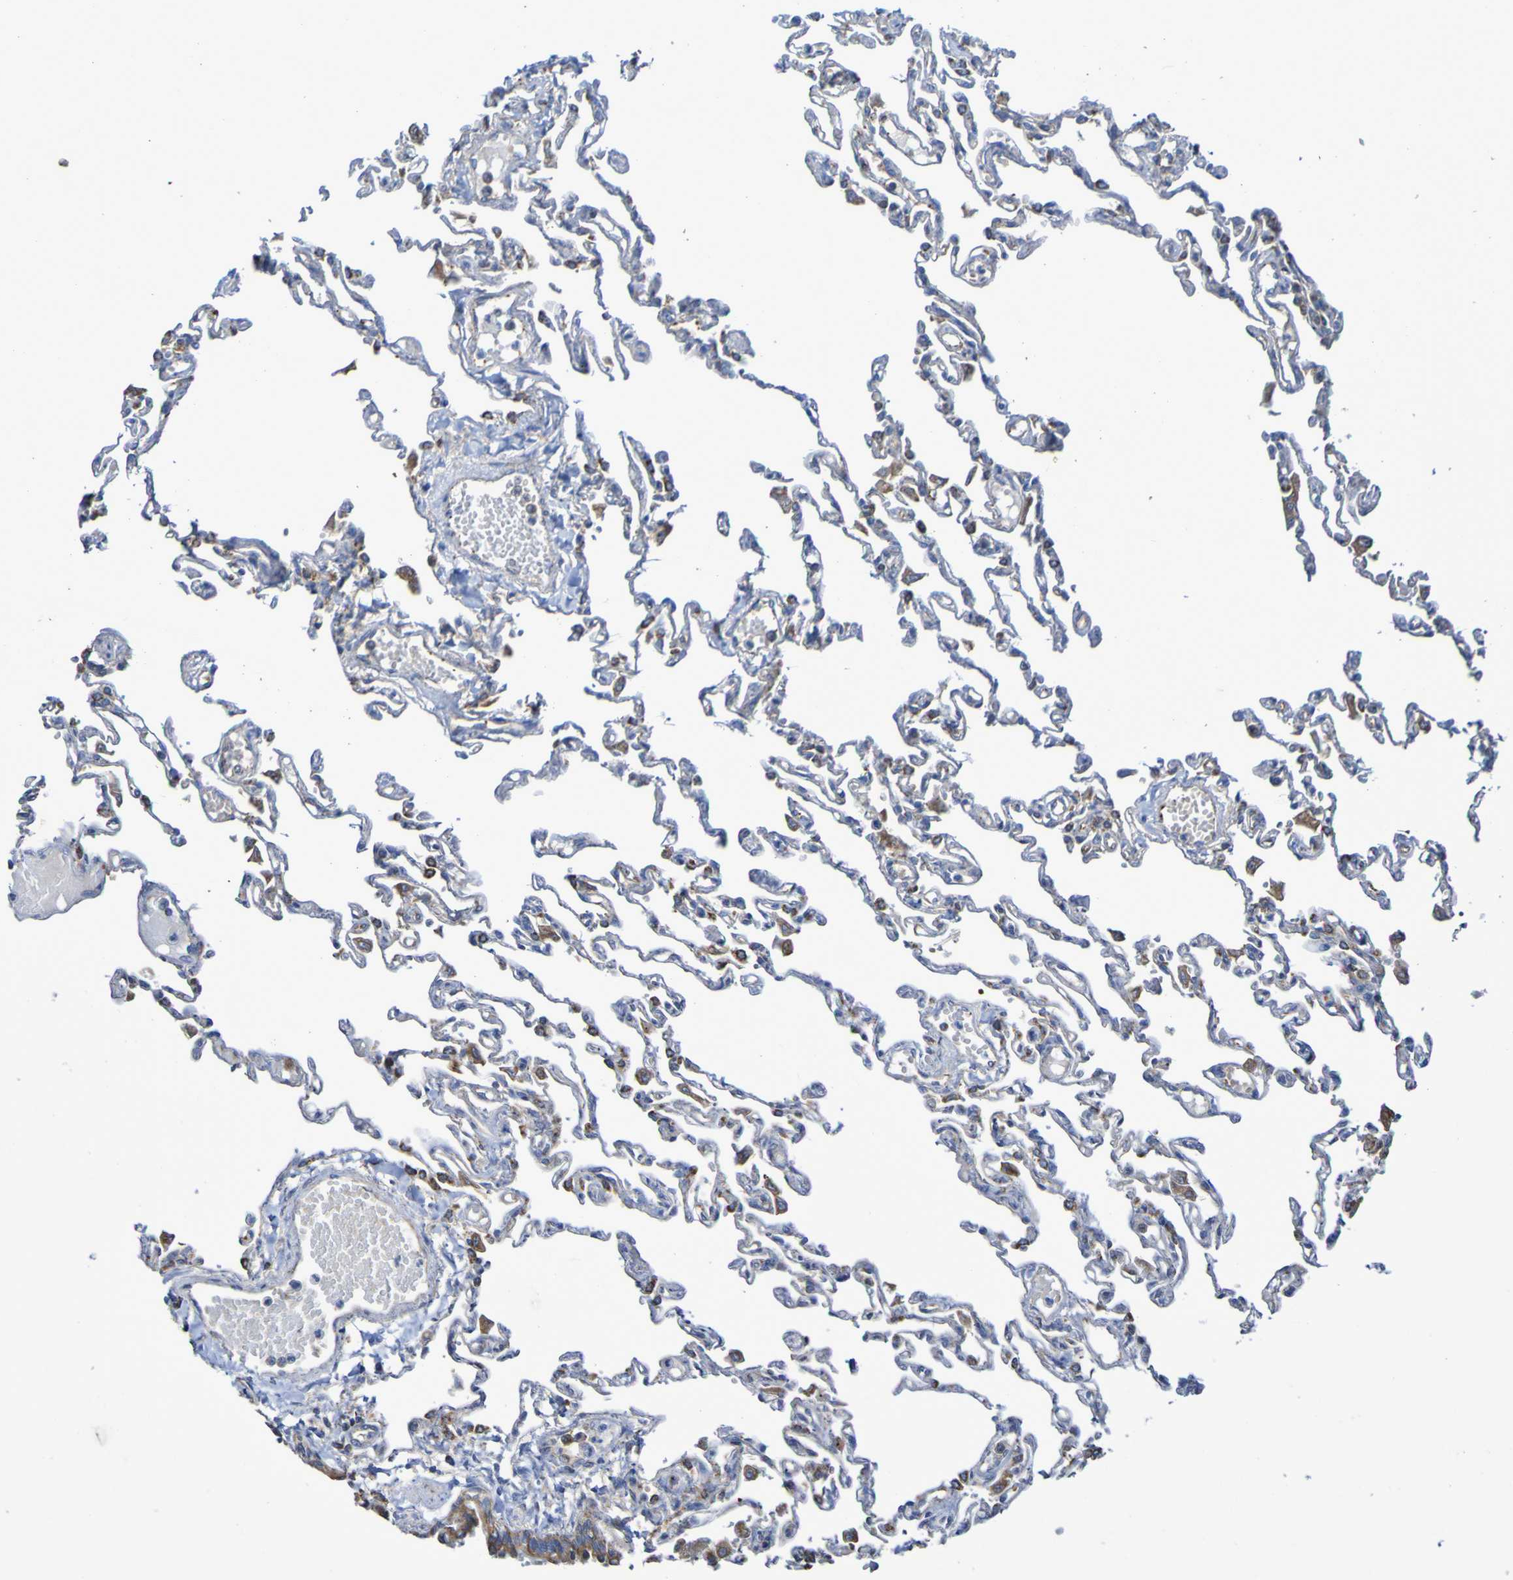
{"staining": {"intensity": "weak", "quantity": "25%-75%", "location": "cytoplasmic/membranous"}, "tissue": "lung", "cell_type": "Alveolar cells", "image_type": "normal", "snomed": [{"axis": "morphology", "description": "Normal tissue, NOS"}, {"axis": "topography", "description": "Lung"}], "caption": "Weak cytoplasmic/membranous expression for a protein is seen in about 25%-75% of alveolar cells of unremarkable lung using immunohistochemistry.", "gene": "CNTN2", "patient": {"sex": "male", "age": 21}}